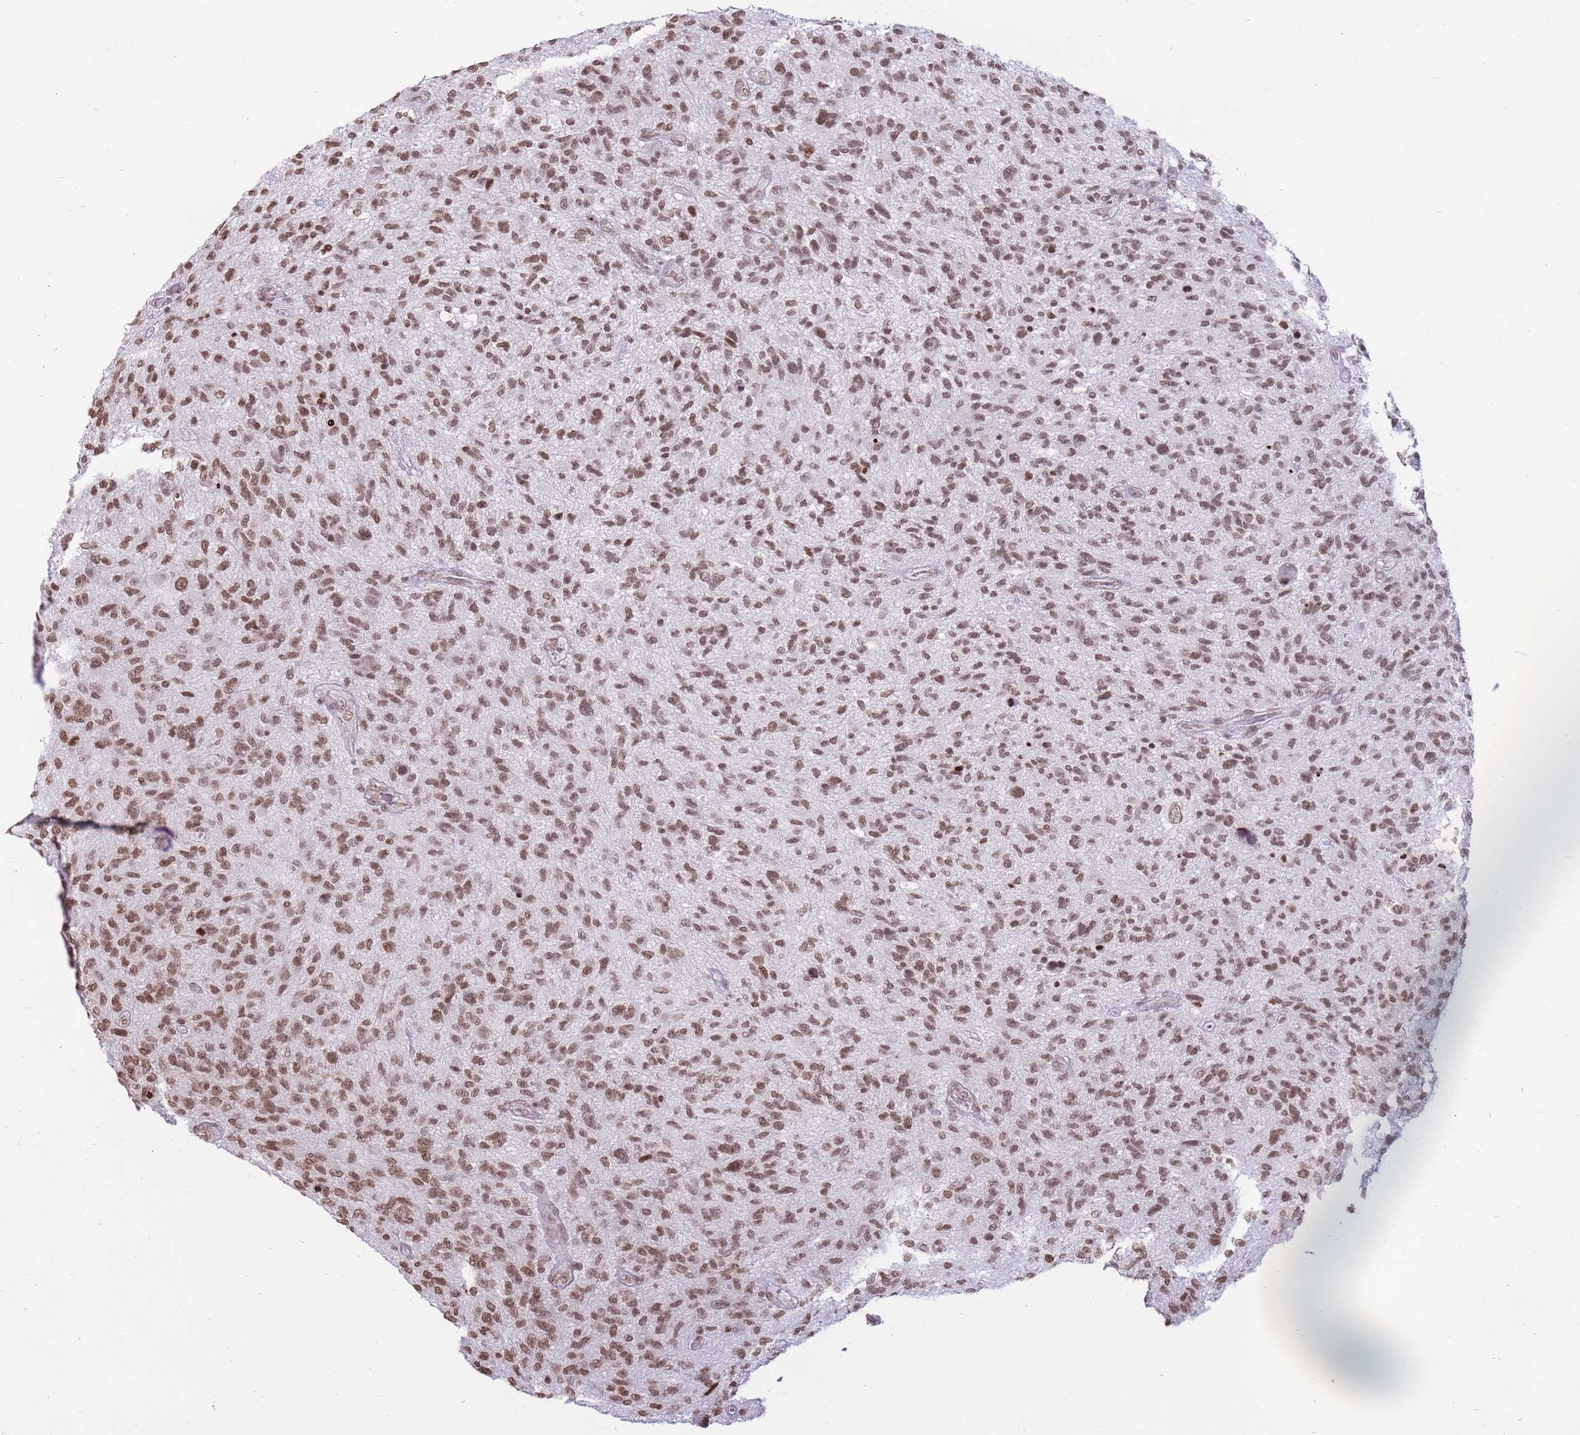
{"staining": {"intensity": "moderate", "quantity": ">75%", "location": "nuclear"}, "tissue": "glioma", "cell_type": "Tumor cells", "image_type": "cancer", "snomed": [{"axis": "morphology", "description": "Glioma, malignant, High grade"}, {"axis": "topography", "description": "Brain"}], "caption": "There is medium levels of moderate nuclear expression in tumor cells of glioma, as demonstrated by immunohistochemical staining (brown color).", "gene": "SHISAL1", "patient": {"sex": "male", "age": 47}}